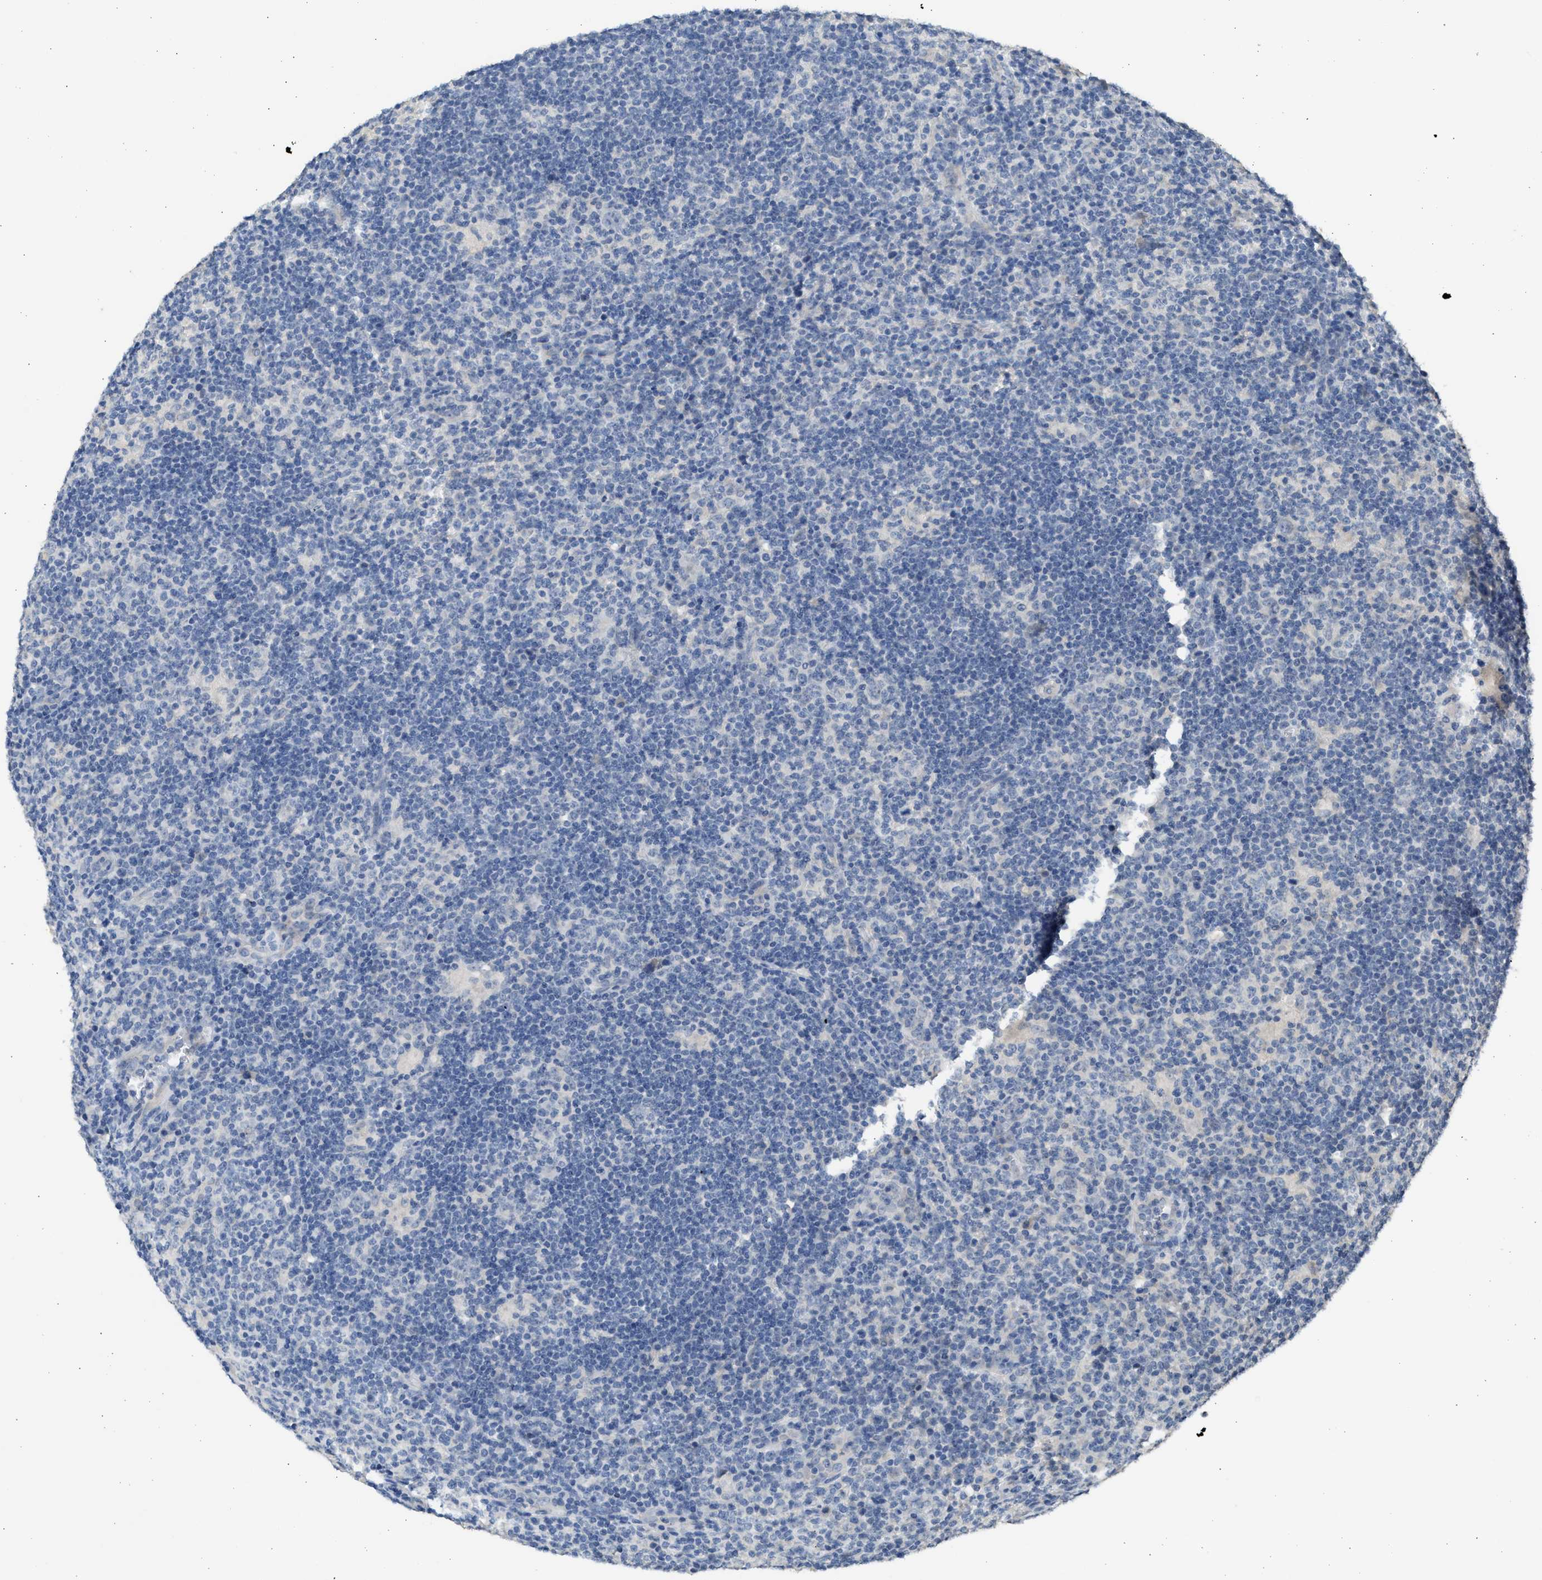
{"staining": {"intensity": "negative", "quantity": "none", "location": "none"}, "tissue": "lymphoma", "cell_type": "Tumor cells", "image_type": "cancer", "snomed": [{"axis": "morphology", "description": "Hodgkin's disease, NOS"}, {"axis": "topography", "description": "Lymph node"}], "caption": "A histopathology image of Hodgkin's disease stained for a protein demonstrates no brown staining in tumor cells.", "gene": "SULT2A1", "patient": {"sex": "female", "age": 57}}